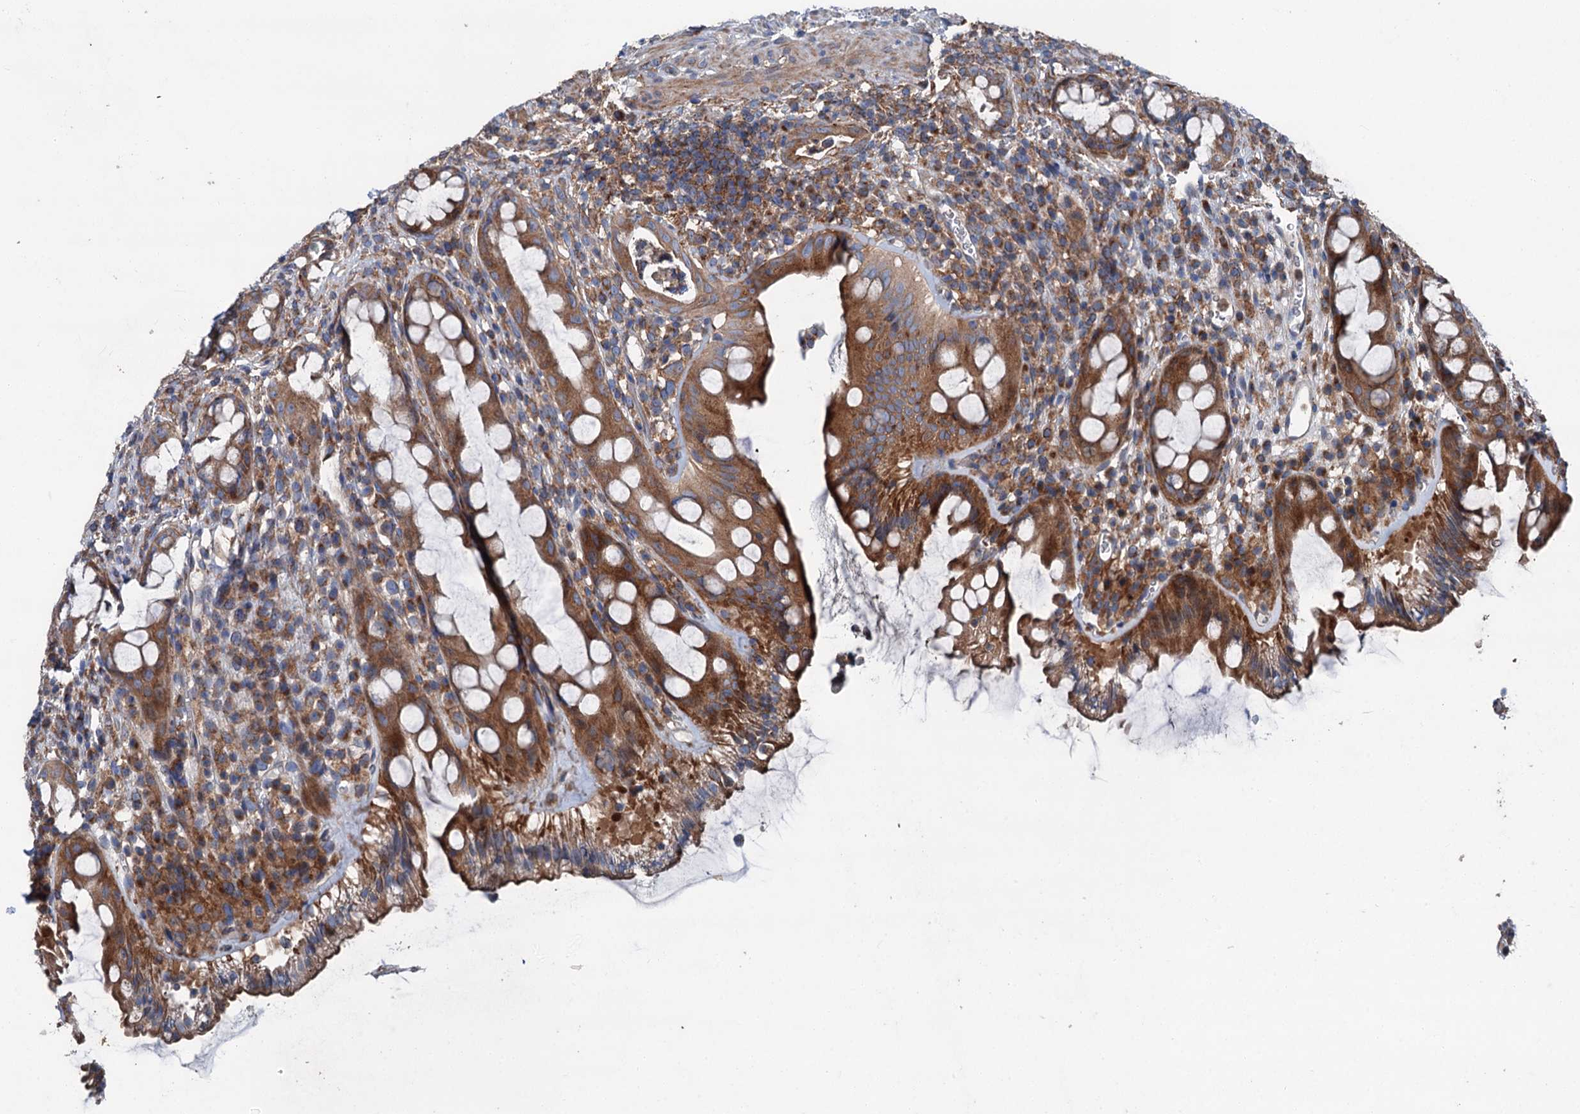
{"staining": {"intensity": "strong", "quantity": ">75%", "location": "cytoplasmic/membranous"}, "tissue": "rectum", "cell_type": "Glandular cells", "image_type": "normal", "snomed": [{"axis": "morphology", "description": "Normal tissue, NOS"}, {"axis": "topography", "description": "Rectum"}], "caption": "Rectum was stained to show a protein in brown. There is high levels of strong cytoplasmic/membranous staining in approximately >75% of glandular cells.", "gene": "RUFY1", "patient": {"sex": "female", "age": 57}}